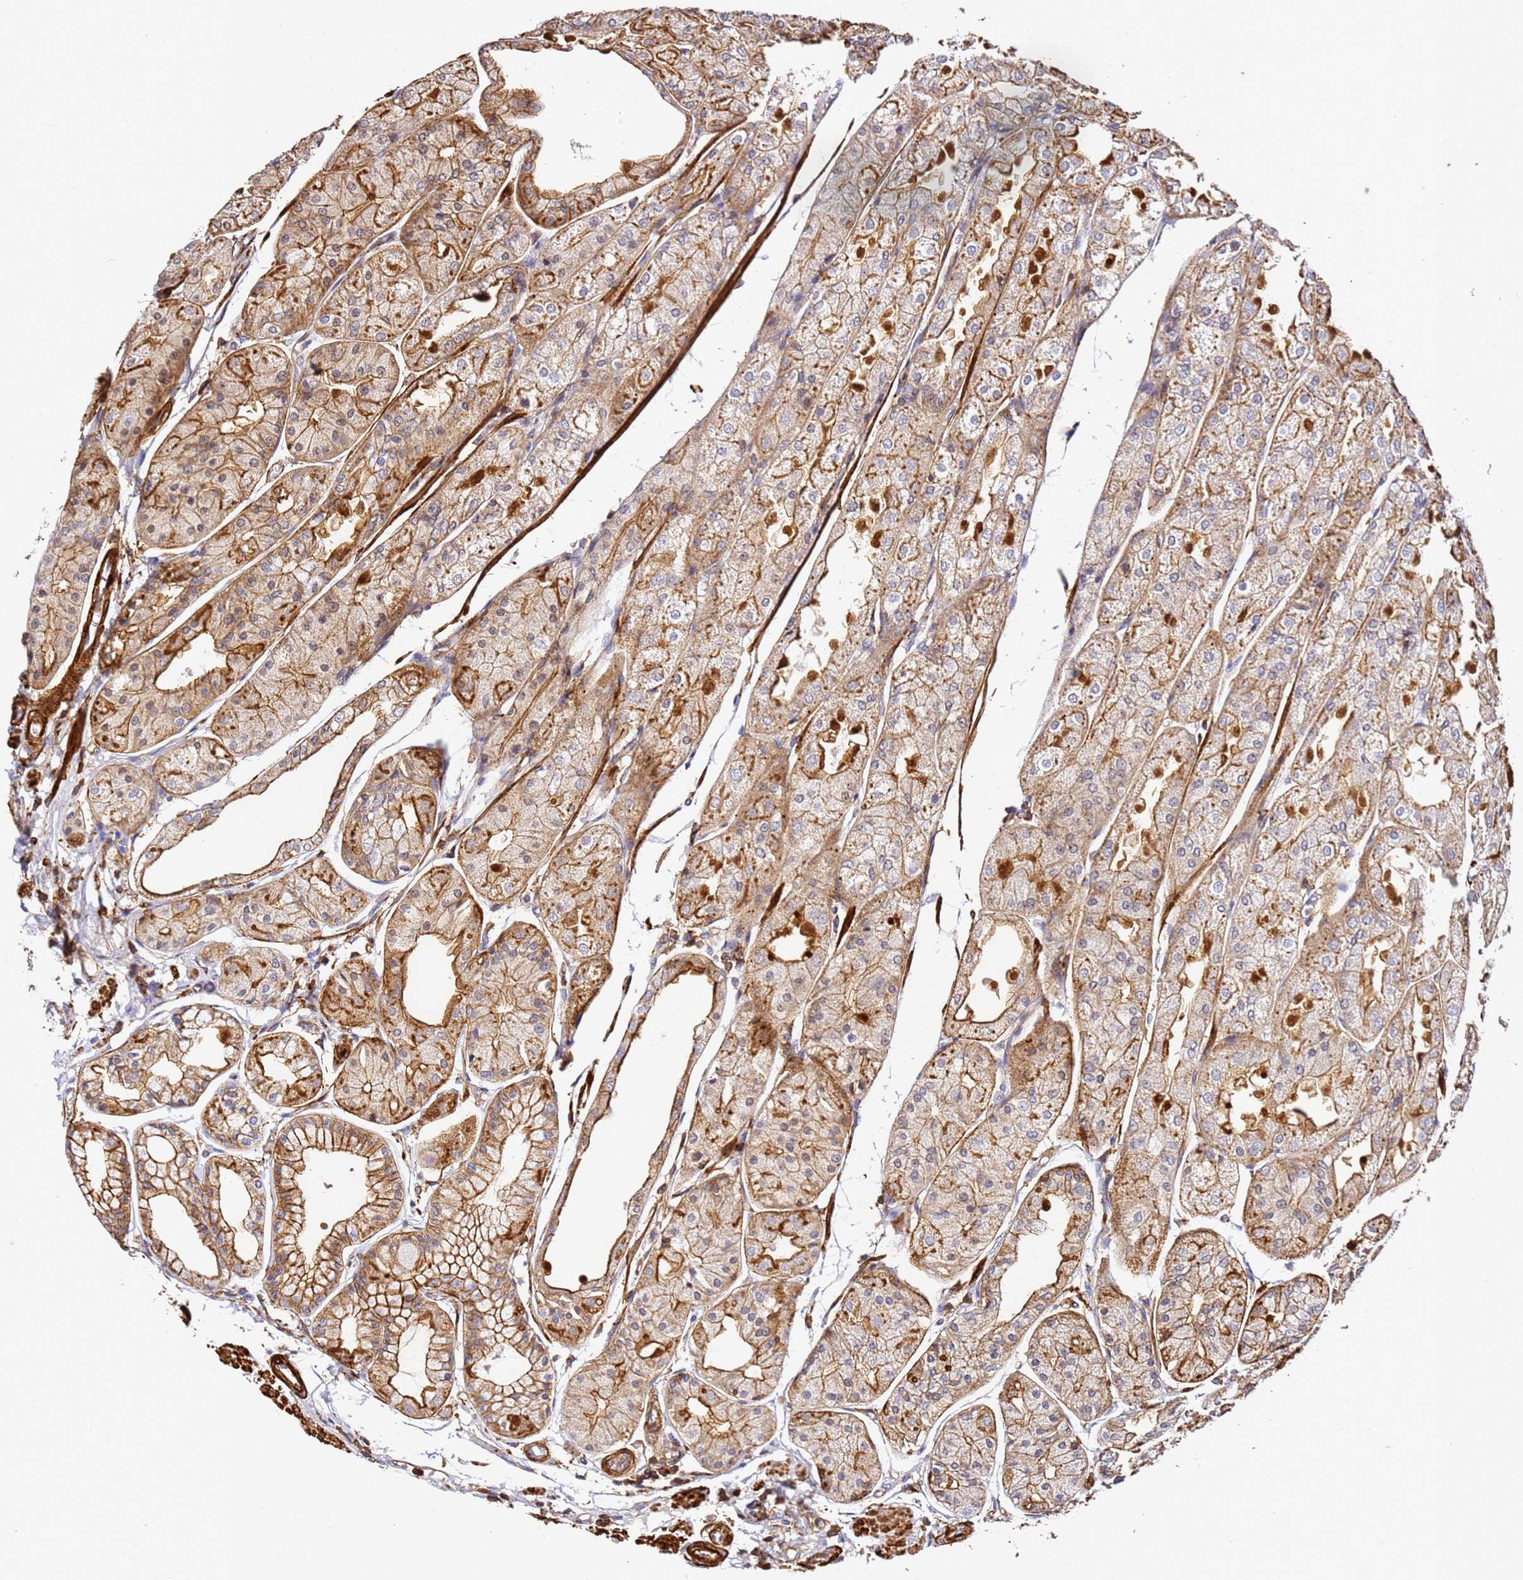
{"staining": {"intensity": "moderate", "quantity": ">75%", "location": "cytoplasmic/membranous"}, "tissue": "stomach", "cell_type": "Glandular cells", "image_type": "normal", "snomed": [{"axis": "morphology", "description": "Normal tissue, NOS"}, {"axis": "topography", "description": "Stomach, upper"}], "caption": "Human stomach stained for a protein (brown) displays moderate cytoplasmic/membranous positive positivity in about >75% of glandular cells.", "gene": "ZNF671", "patient": {"sex": "male", "age": 72}}